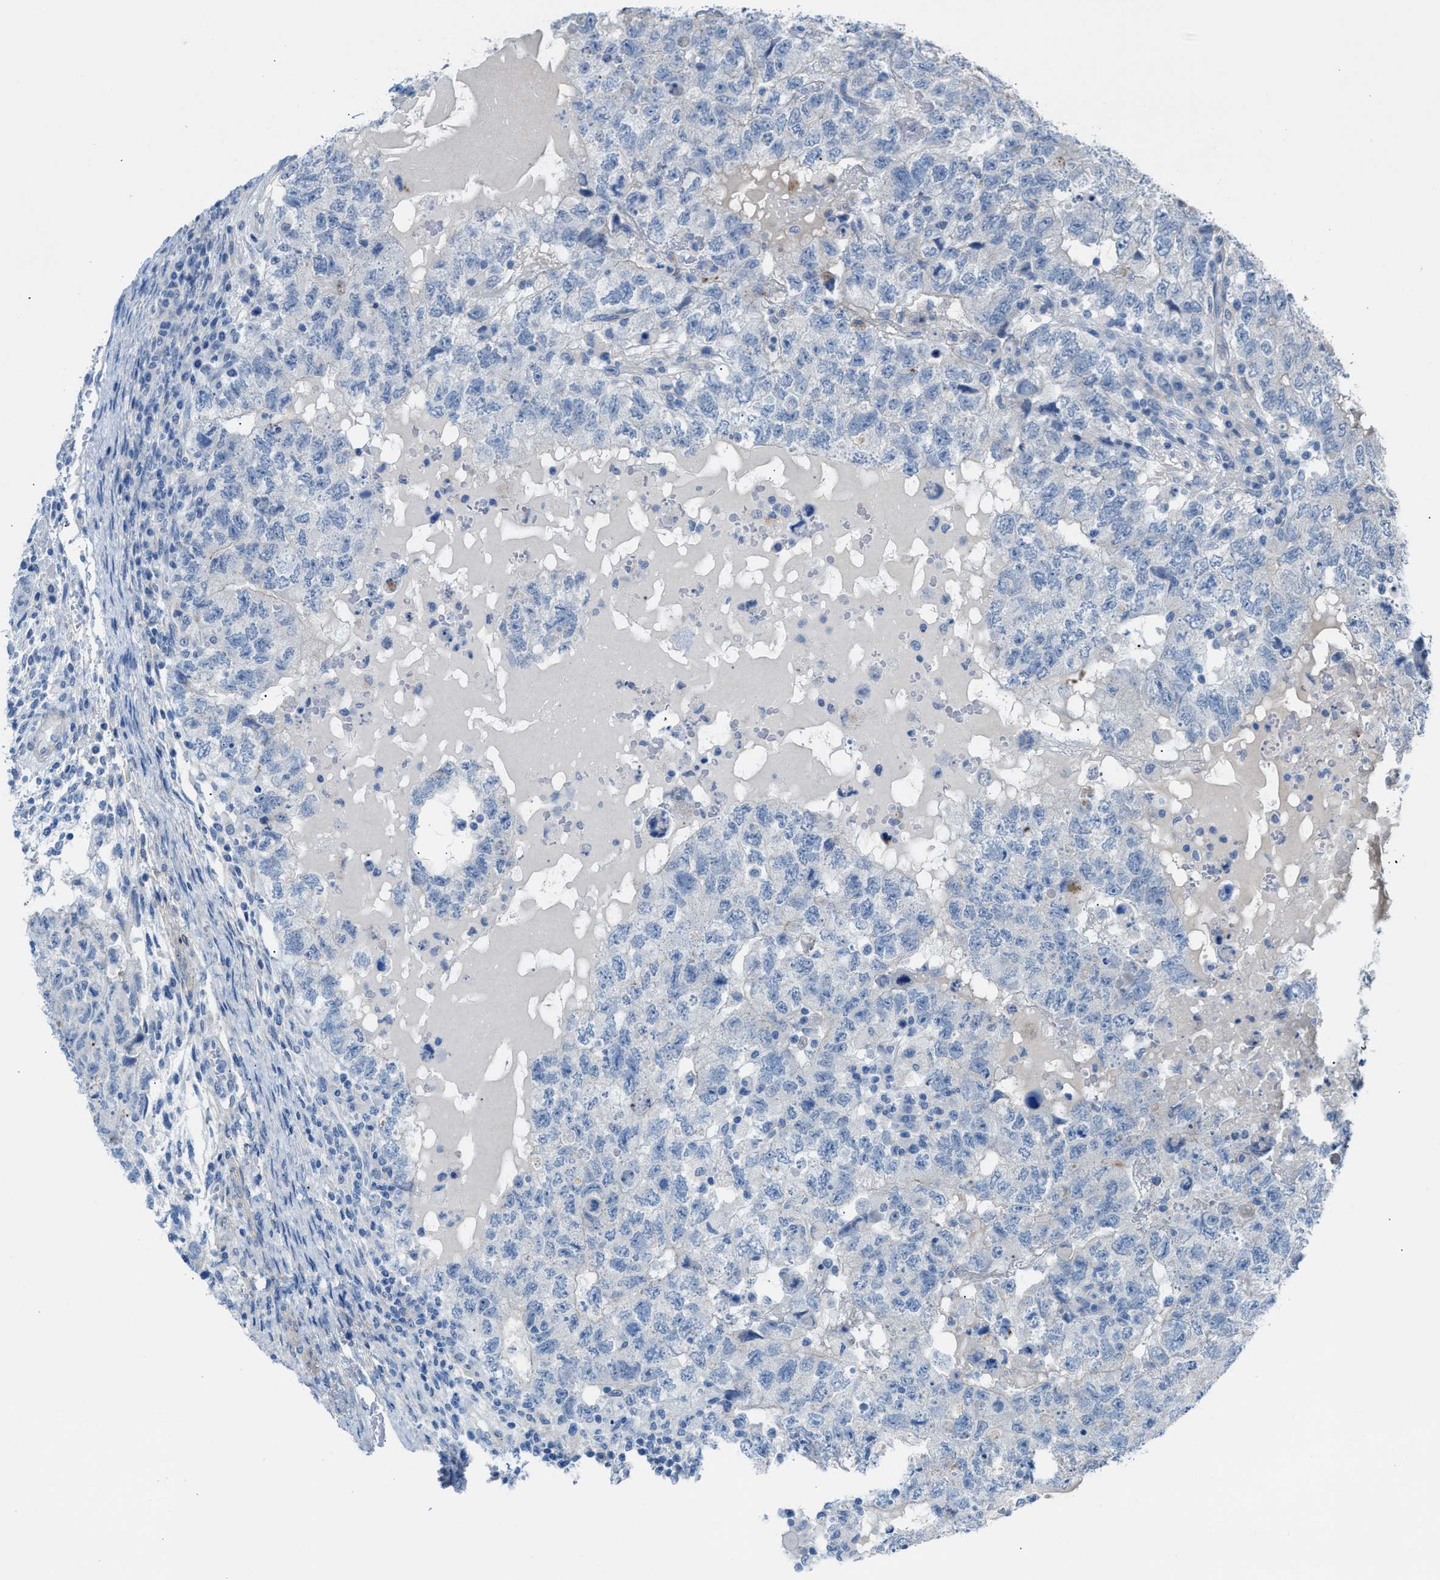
{"staining": {"intensity": "negative", "quantity": "none", "location": "none"}, "tissue": "testis cancer", "cell_type": "Tumor cells", "image_type": "cancer", "snomed": [{"axis": "morphology", "description": "Carcinoma, Embryonal, NOS"}, {"axis": "topography", "description": "Testis"}], "caption": "This is an immunohistochemistry (IHC) histopathology image of human testis cancer (embryonal carcinoma). There is no staining in tumor cells.", "gene": "ASPA", "patient": {"sex": "male", "age": 36}}